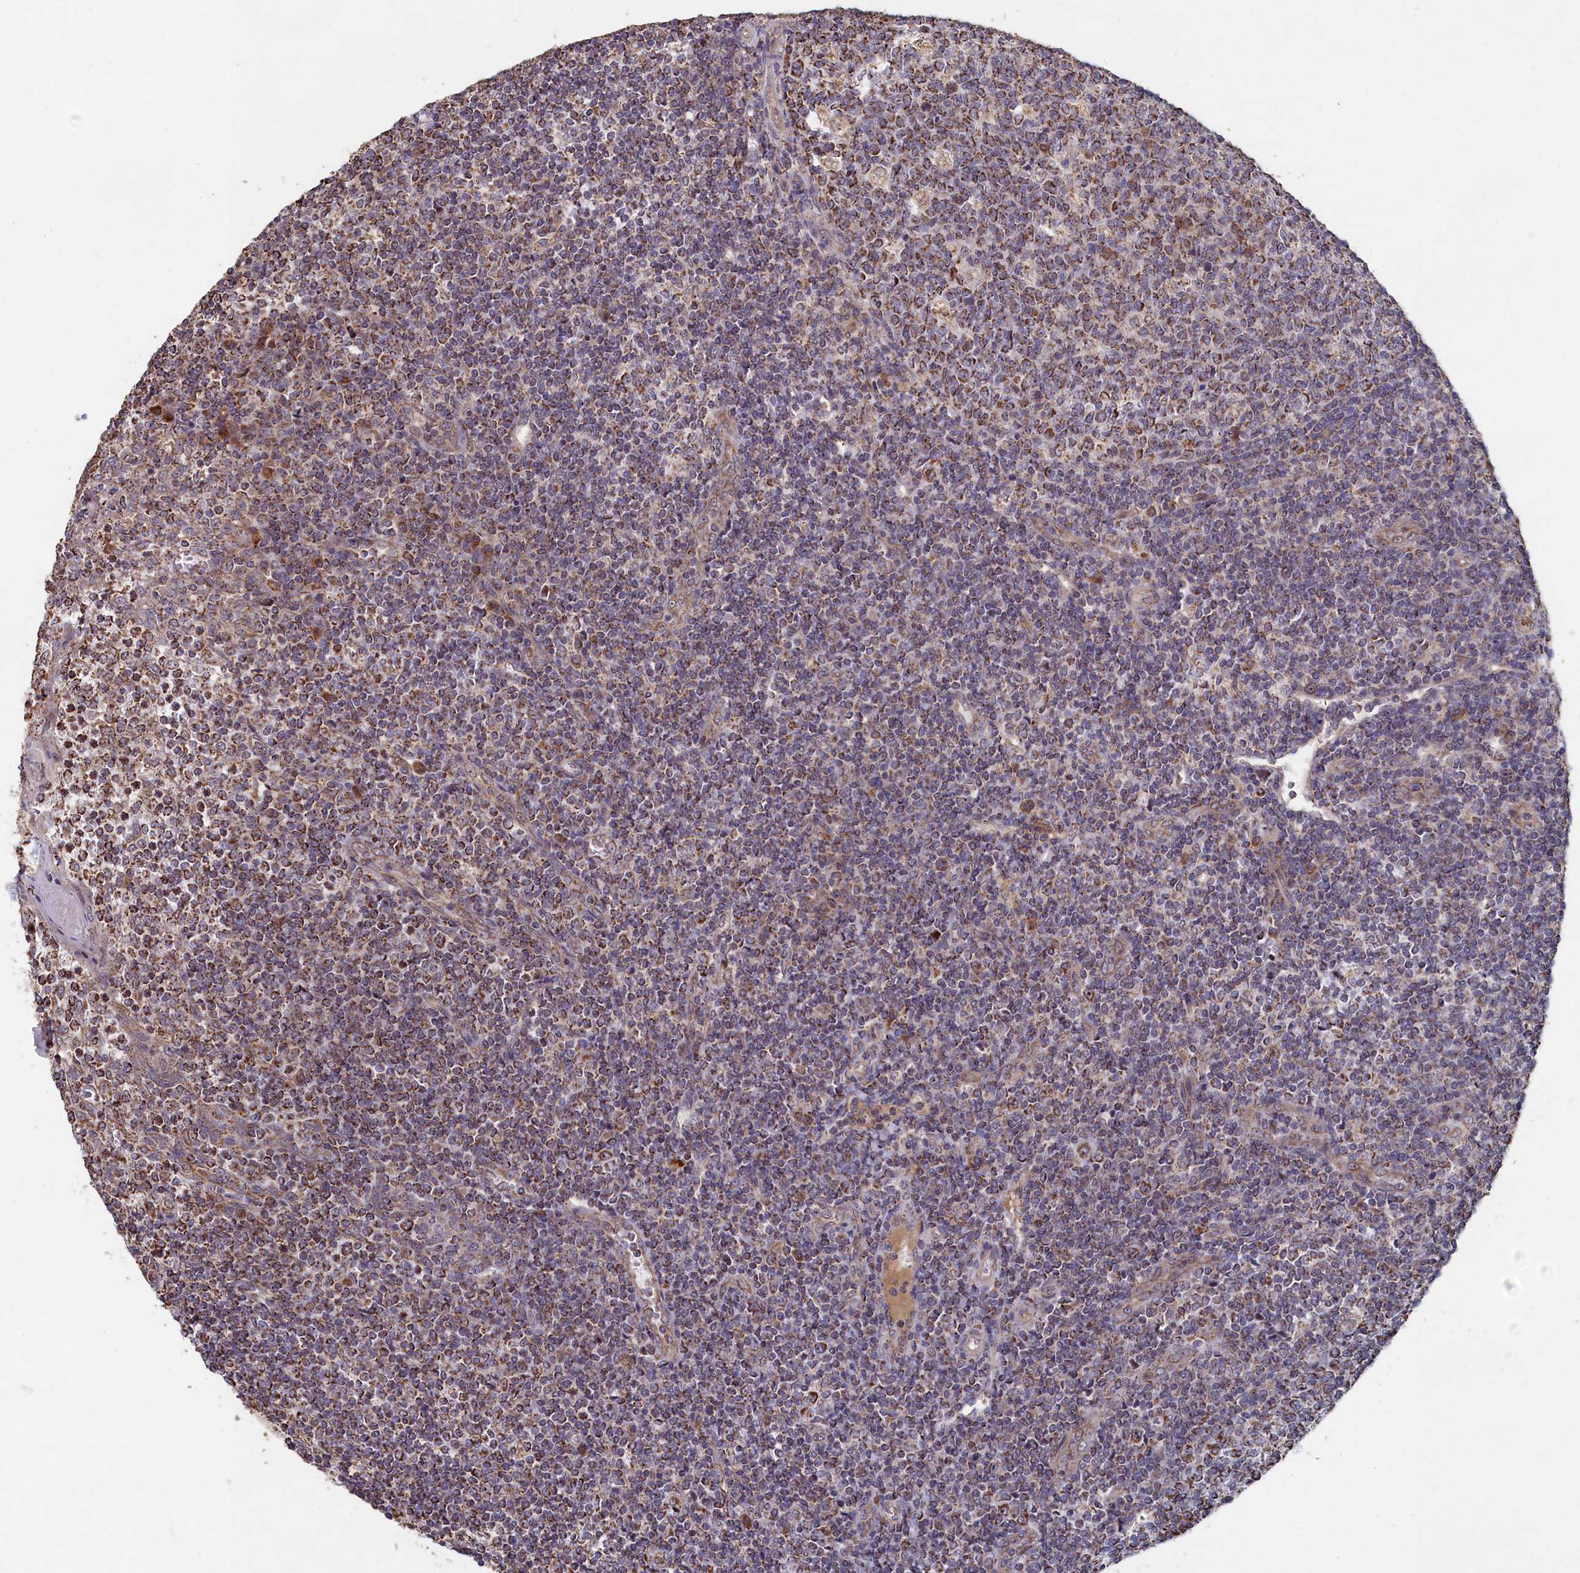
{"staining": {"intensity": "moderate", "quantity": "25%-75%", "location": "cytoplasmic/membranous"}, "tissue": "tonsil", "cell_type": "Germinal center cells", "image_type": "normal", "snomed": [{"axis": "morphology", "description": "Normal tissue, NOS"}, {"axis": "topography", "description": "Tonsil"}], "caption": "A photomicrograph showing moderate cytoplasmic/membranous staining in about 25%-75% of germinal center cells in benign tonsil, as visualized by brown immunohistochemical staining.", "gene": "ENSG00000269825", "patient": {"sex": "female", "age": 19}}